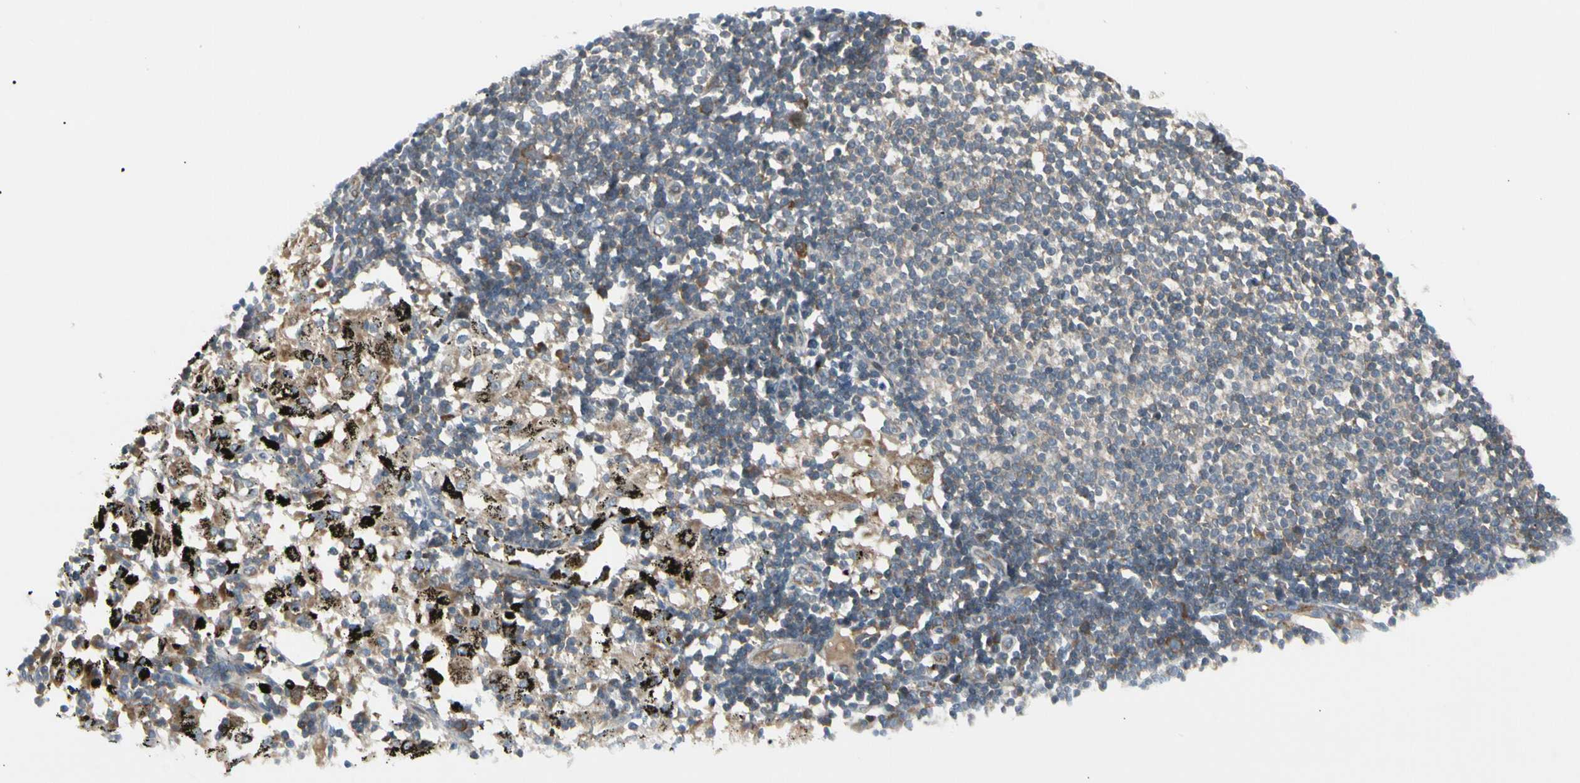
{"staining": {"intensity": "negative", "quantity": "none", "location": "none"}, "tissue": "adipose tissue", "cell_type": "Adipocytes", "image_type": "normal", "snomed": [{"axis": "morphology", "description": "Normal tissue, NOS"}, {"axis": "topography", "description": "Cartilage tissue"}, {"axis": "topography", "description": "Bronchus"}], "caption": "There is no significant staining in adipocytes of adipose tissue. The staining is performed using DAB brown chromogen with nuclei counter-stained in using hematoxylin.", "gene": "PANK2", "patient": {"sex": "female", "age": 73}}